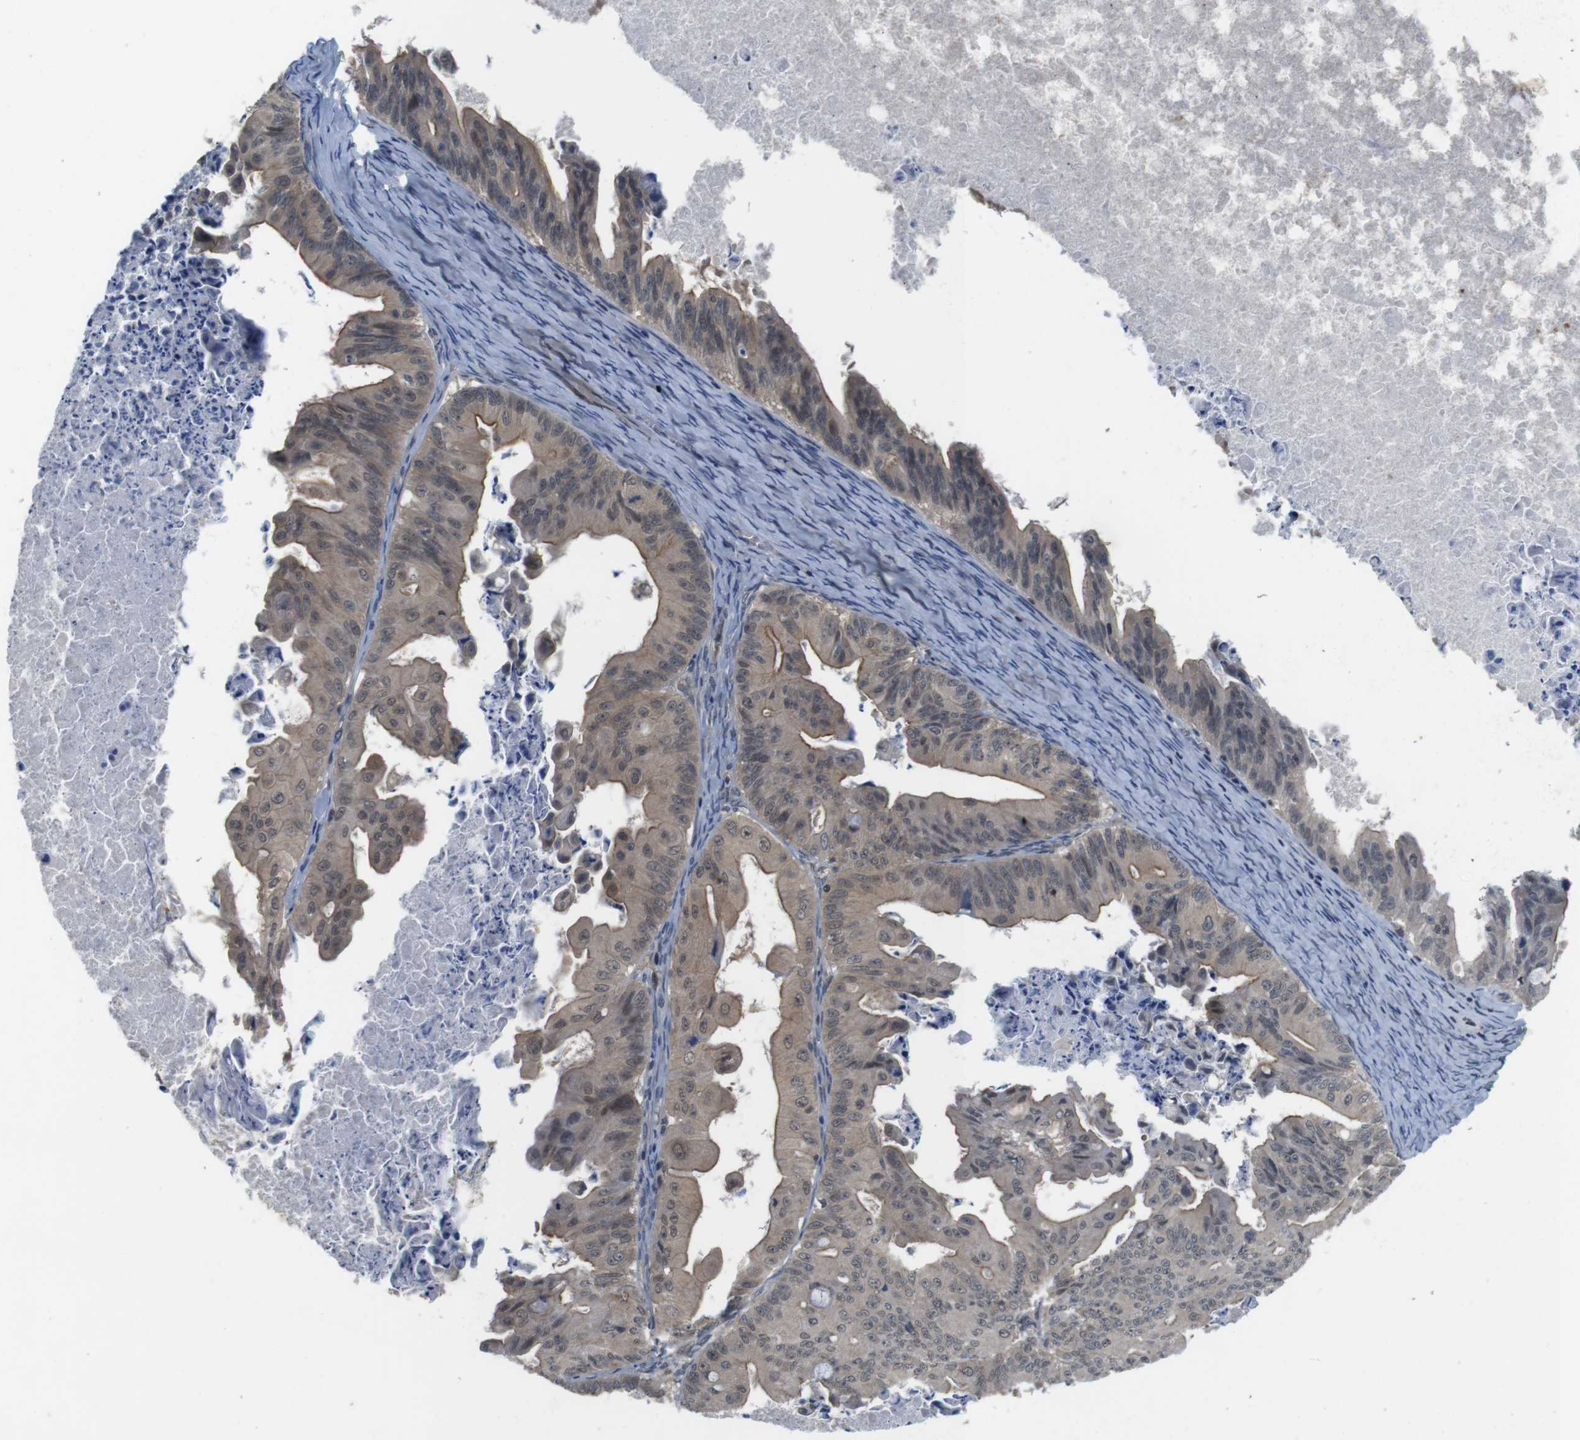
{"staining": {"intensity": "weak", "quantity": "25%-75%", "location": "cytoplasmic/membranous"}, "tissue": "ovarian cancer", "cell_type": "Tumor cells", "image_type": "cancer", "snomed": [{"axis": "morphology", "description": "Cystadenocarcinoma, mucinous, NOS"}, {"axis": "topography", "description": "Ovary"}], "caption": "This photomicrograph demonstrates immunohistochemistry (IHC) staining of human ovarian cancer, with low weak cytoplasmic/membranous expression in about 25%-75% of tumor cells.", "gene": "FADD", "patient": {"sex": "female", "age": 37}}